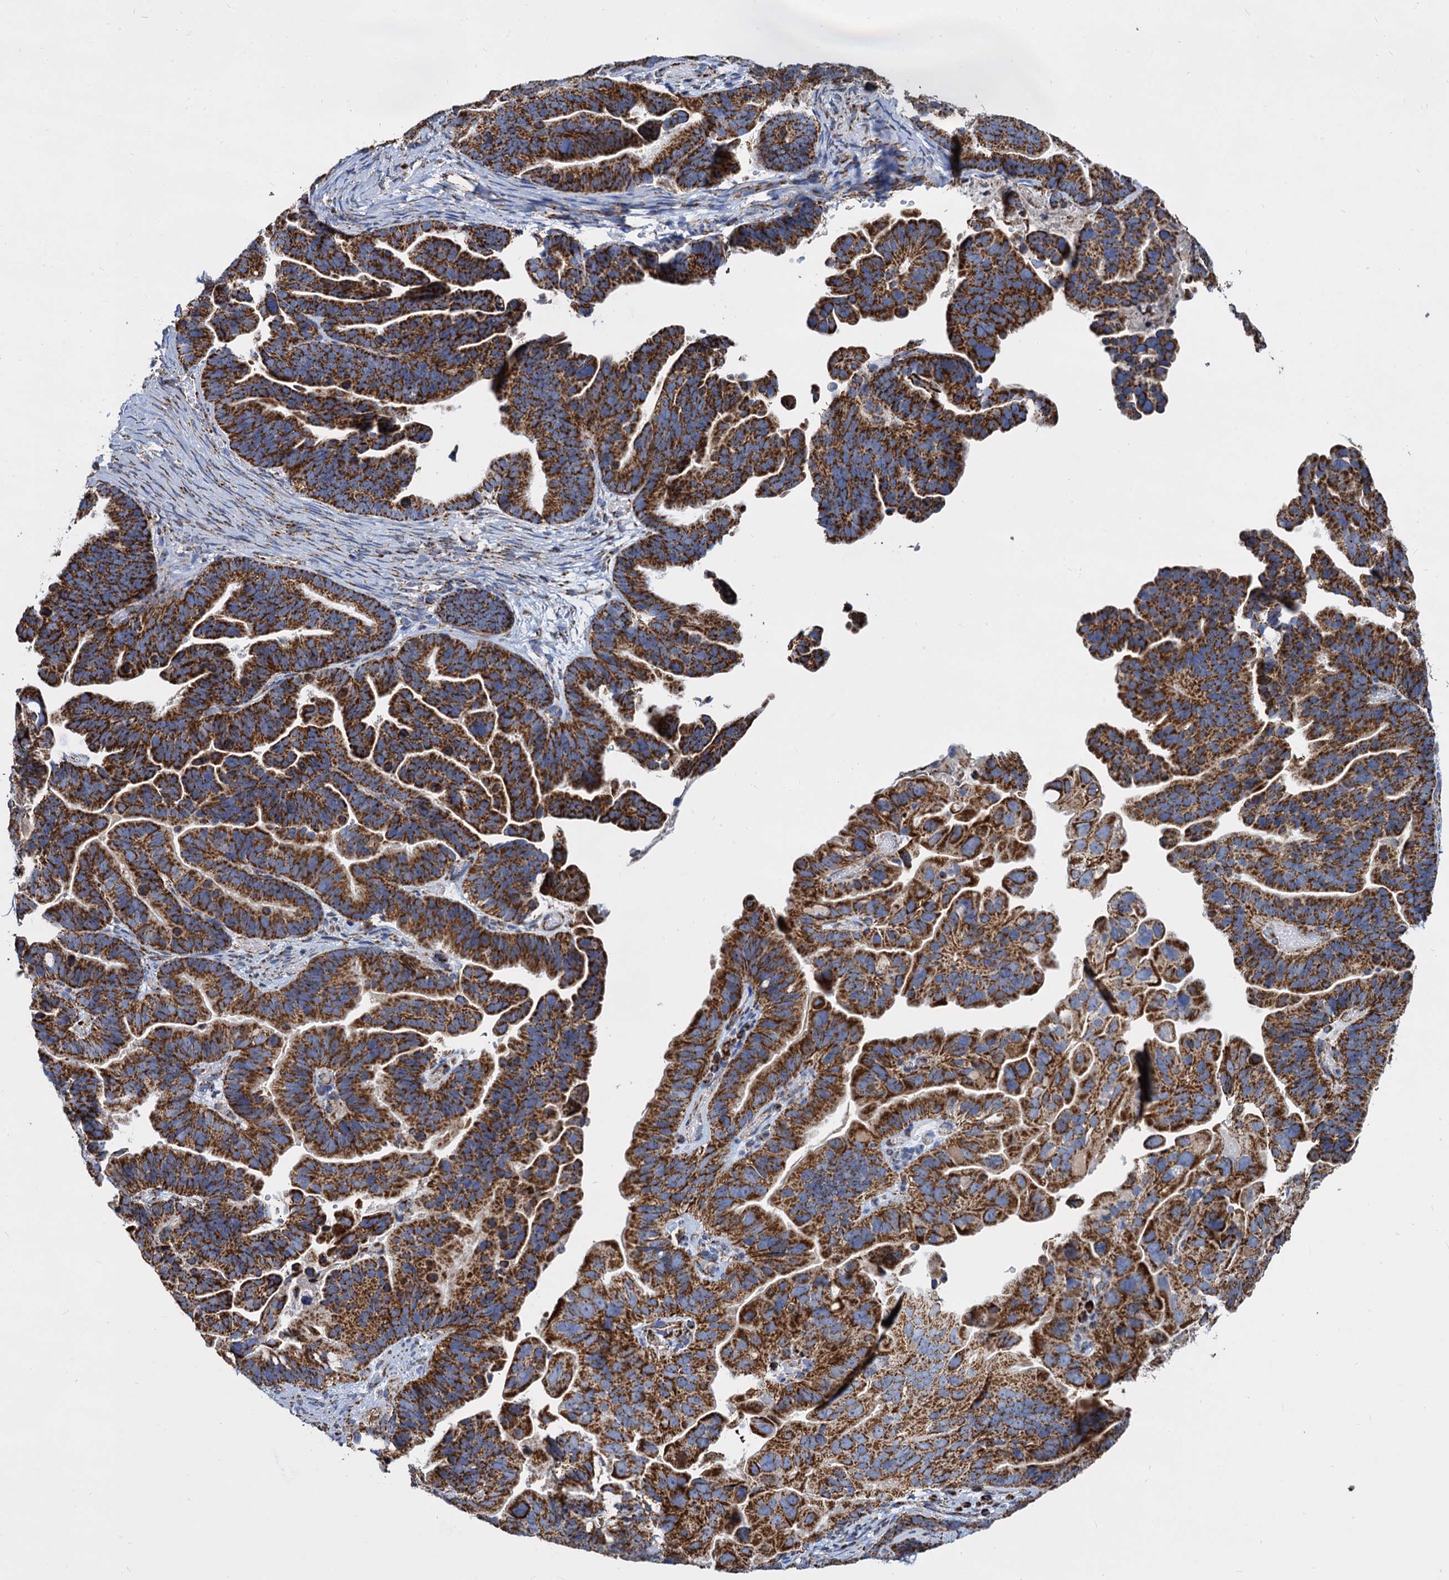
{"staining": {"intensity": "strong", "quantity": ">75%", "location": "cytoplasmic/membranous"}, "tissue": "ovarian cancer", "cell_type": "Tumor cells", "image_type": "cancer", "snomed": [{"axis": "morphology", "description": "Cystadenocarcinoma, serous, NOS"}, {"axis": "topography", "description": "Ovary"}], "caption": "An immunohistochemistry photomicrograph of tumor tissue is shown. Protein staining in brown shows strong cytoplasmic/membranous positivity in ovarian serous cystadenocarcinoma within tumor cells.", "gene": "TIMM10", "patient": {"sex": "female", "age": 56}}